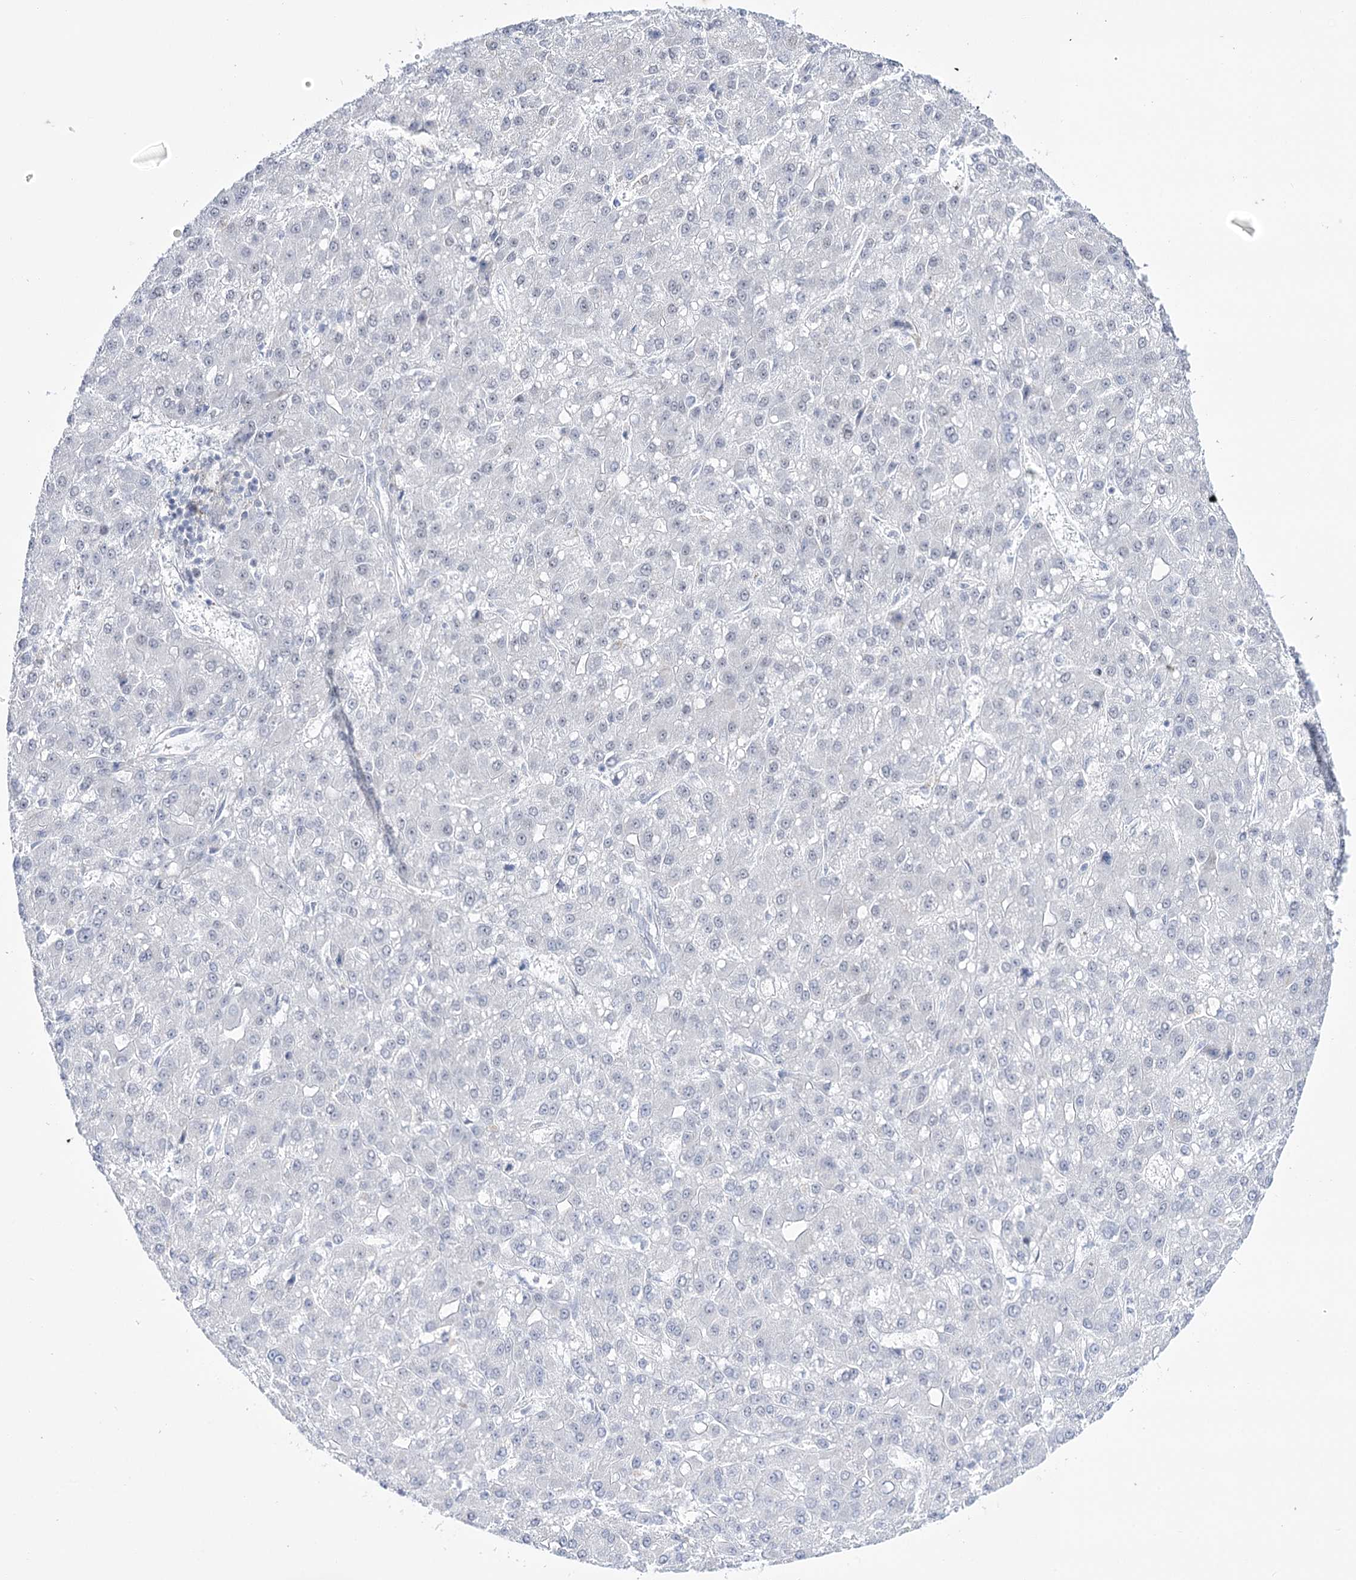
{"staining": {"intensity": "negative", "quantity": "none", "location": "none"}, "tissue": "liver cancer", "cell_type": "Tumor cells", "image_type": "cancer", "snomed": [{"axis": "morphology", "description": "Carcinoma, Hepatocellular, NOS"}, {"axis": "topography", "description": "Liver"}], "caption": "Tumor cells show no significant protein staining in hepatocellular carcinoma (liver). (IHC, brightfield microscopy, high magnification).", "gene": "RBM15B", "patient": {"sex": "male", "age": 67}}